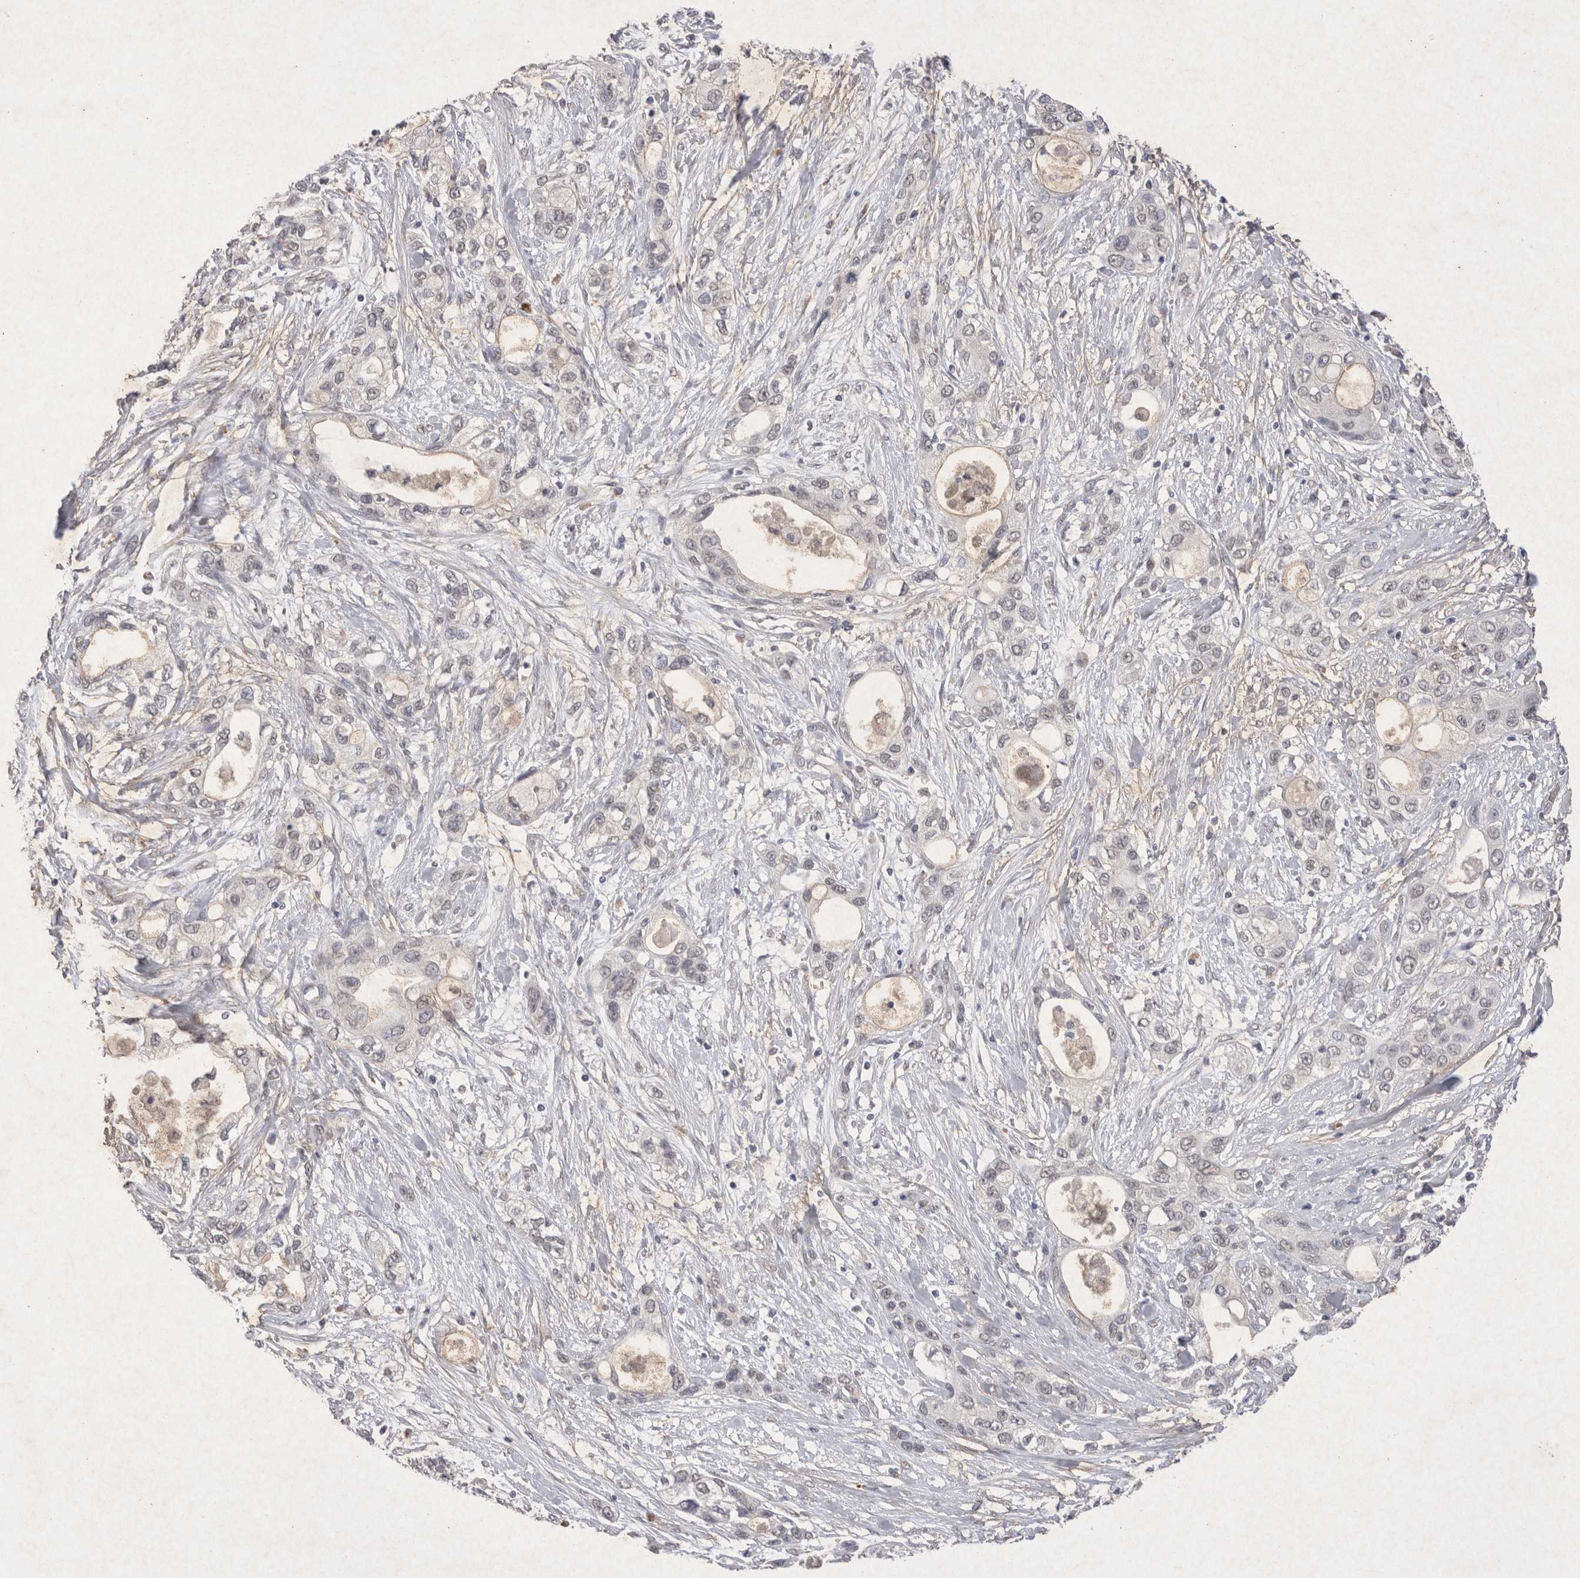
{"staining": {"intensity": "negative", "quantity": "none", "location": "none"}, "tissue": "pancreatic cancer", "cell_type": "Tumor cells", "image_type": "cancer", "snomed": [{"axis": "morphology", "description": "Adenocarcinoma, NOS"}, {"axis": "topography", "description": "Pancreas"}], "caption": "Immunohistochemical staining of pancreatic cancer demonstrates no significant positivity in tumor cells. (Stains: DAB (3,3'-diaminobenzidine) immunohistochemistry (IHC) with hematoxylin counter stain, Microscopy: brightfield microscopy at high magnification).", "gene": "LYVE1", "patient": {"sex": "female", "age": 70}}